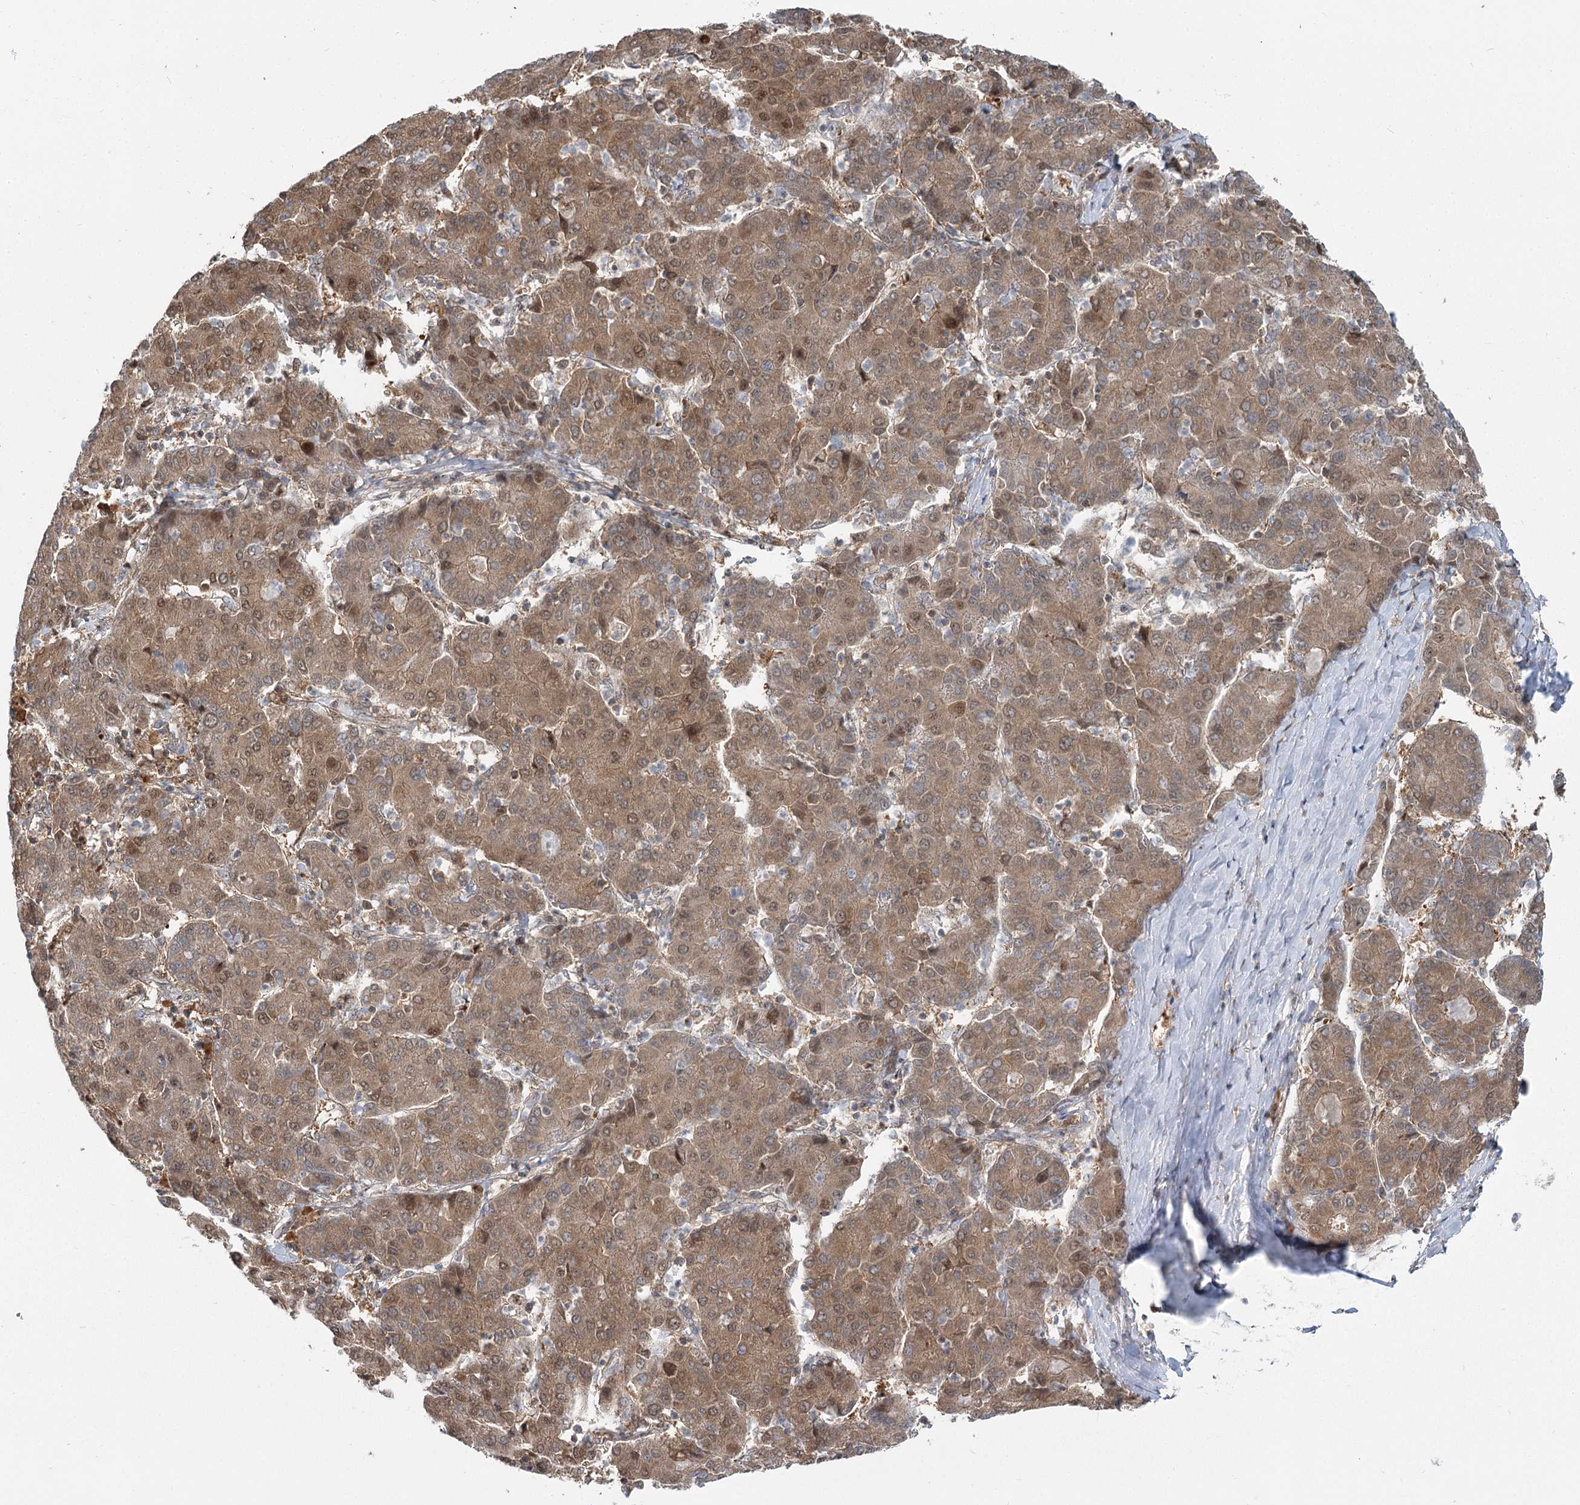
{"staining": {"intensity": "moderate", "quantity": ">75%", "location": "cytoplasmic/membranous,nuclear"}, "tissue": "liver cancer", "cell_type": "Tumor cells", "image_type": "cancer", "snomed": [{"axis": "morphology", "description": "Carcinoma, Hepatocellular, NOS"}, {"axis": "topography", "description": "Liver"}], "caption": "Immunohistochemical staining of liver cancer (hepatocellular carcinoma) reveals moderate cytoplasmic/membranous and nuclear protein staining in about >75% of tumor cells.", "gene": "THNSL1", "patient": {"sex": "male", "age": 65}}